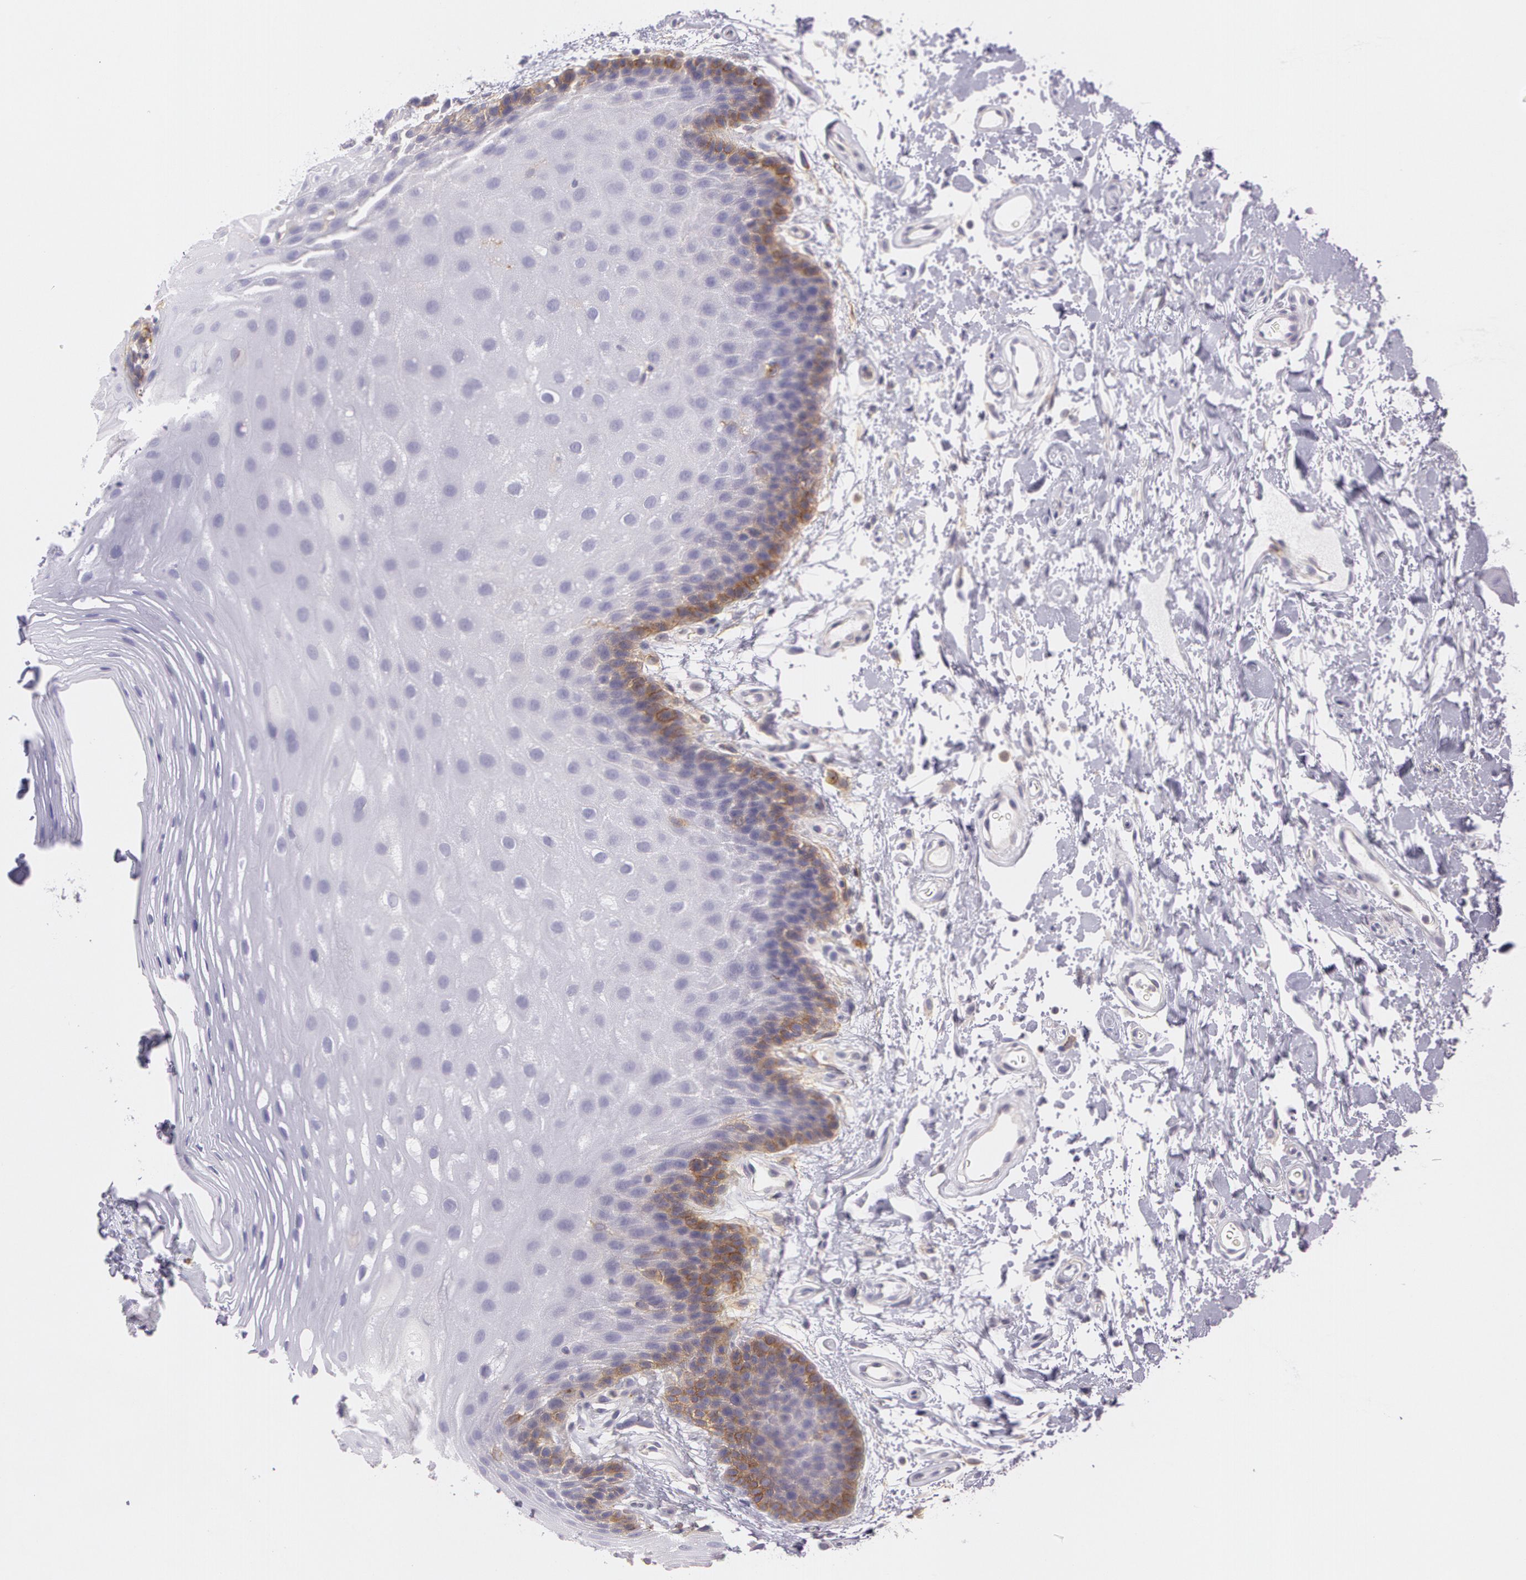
{"staining": {"intensity": "weak", "quantity": "<25%", "location": "cytoplasmic/membranous"}, "tissue": "oral mucosa", "cell_type": "Squamous epithelial cells", "image_type": "normal", "snomed": [{"axis": "morphology", "description": "Normal tissue, NOS"}, {"axis": "topography", "description": "Oral tissue"}], "caption": "Human oral mucosa stained for a protein using immunohistochemistry reveals no positivity in squamous epithelial cells.", "gene": "LY75", "patient": {"sex": "male", "age": 62}}